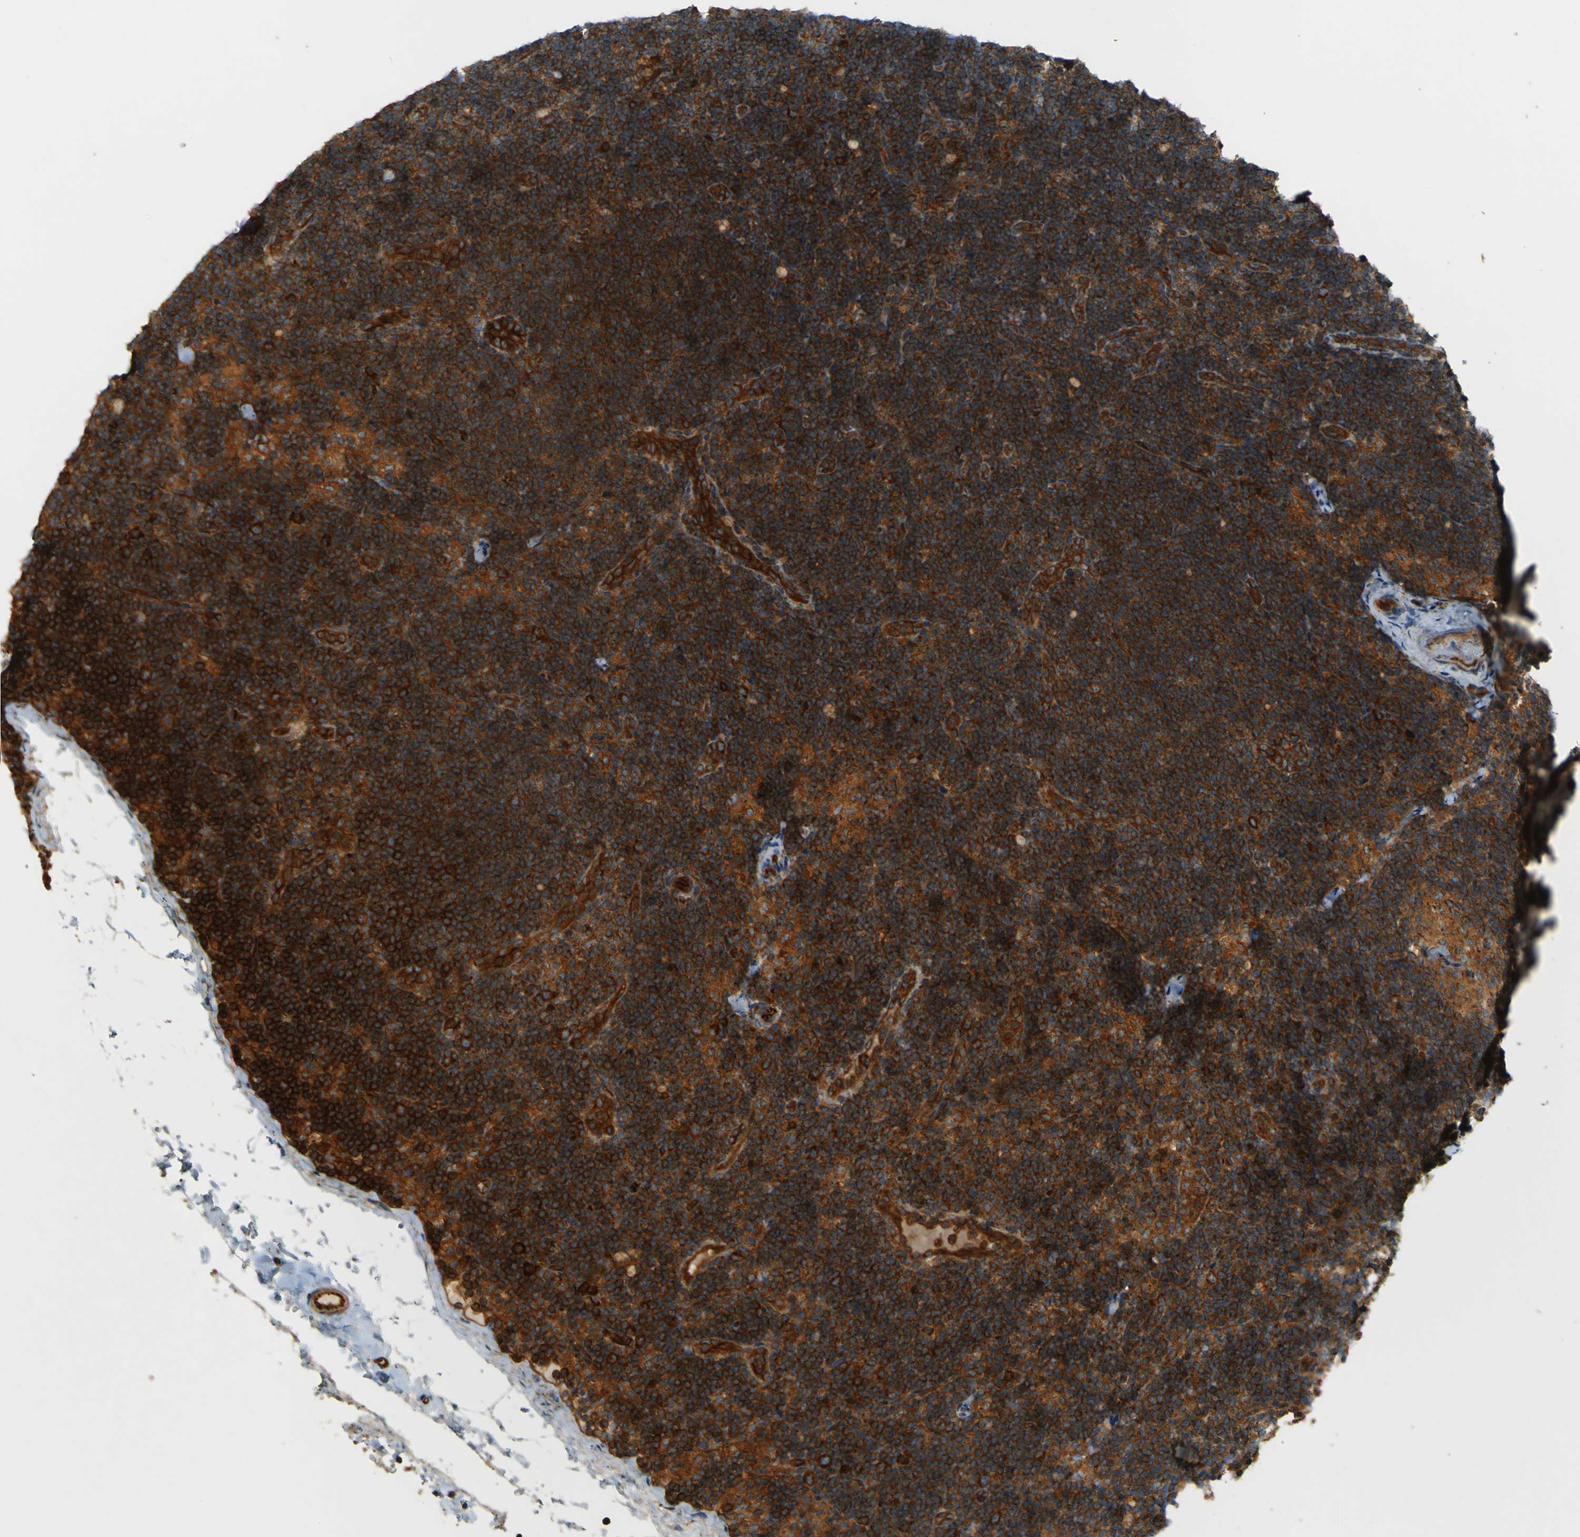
{"staining": {"intensity": "strong", "quantity": ">75%", "location": "cytoplasmic/membranous"}, "tissue": "lymph node", "cell_type": "Germinal center cells", "image_type": "normal", "snomed": [{"axis": "morphology", "description": "Normal tissue, NOS"}, {"axis": "topography", "description": "Lymph node"}], "caption": "IHC micrograph of normal lymph node: human lymph node stained using immunohistochemistry (IHC) shows high levels of strong protein expression localized specifically in the cytoplasmic/membranous of germinal center cells, appearing as a cytoplasmic/membranous brown color.", "gene": "DNAJC5", "patient": {"sex": "female", "age": 14}}